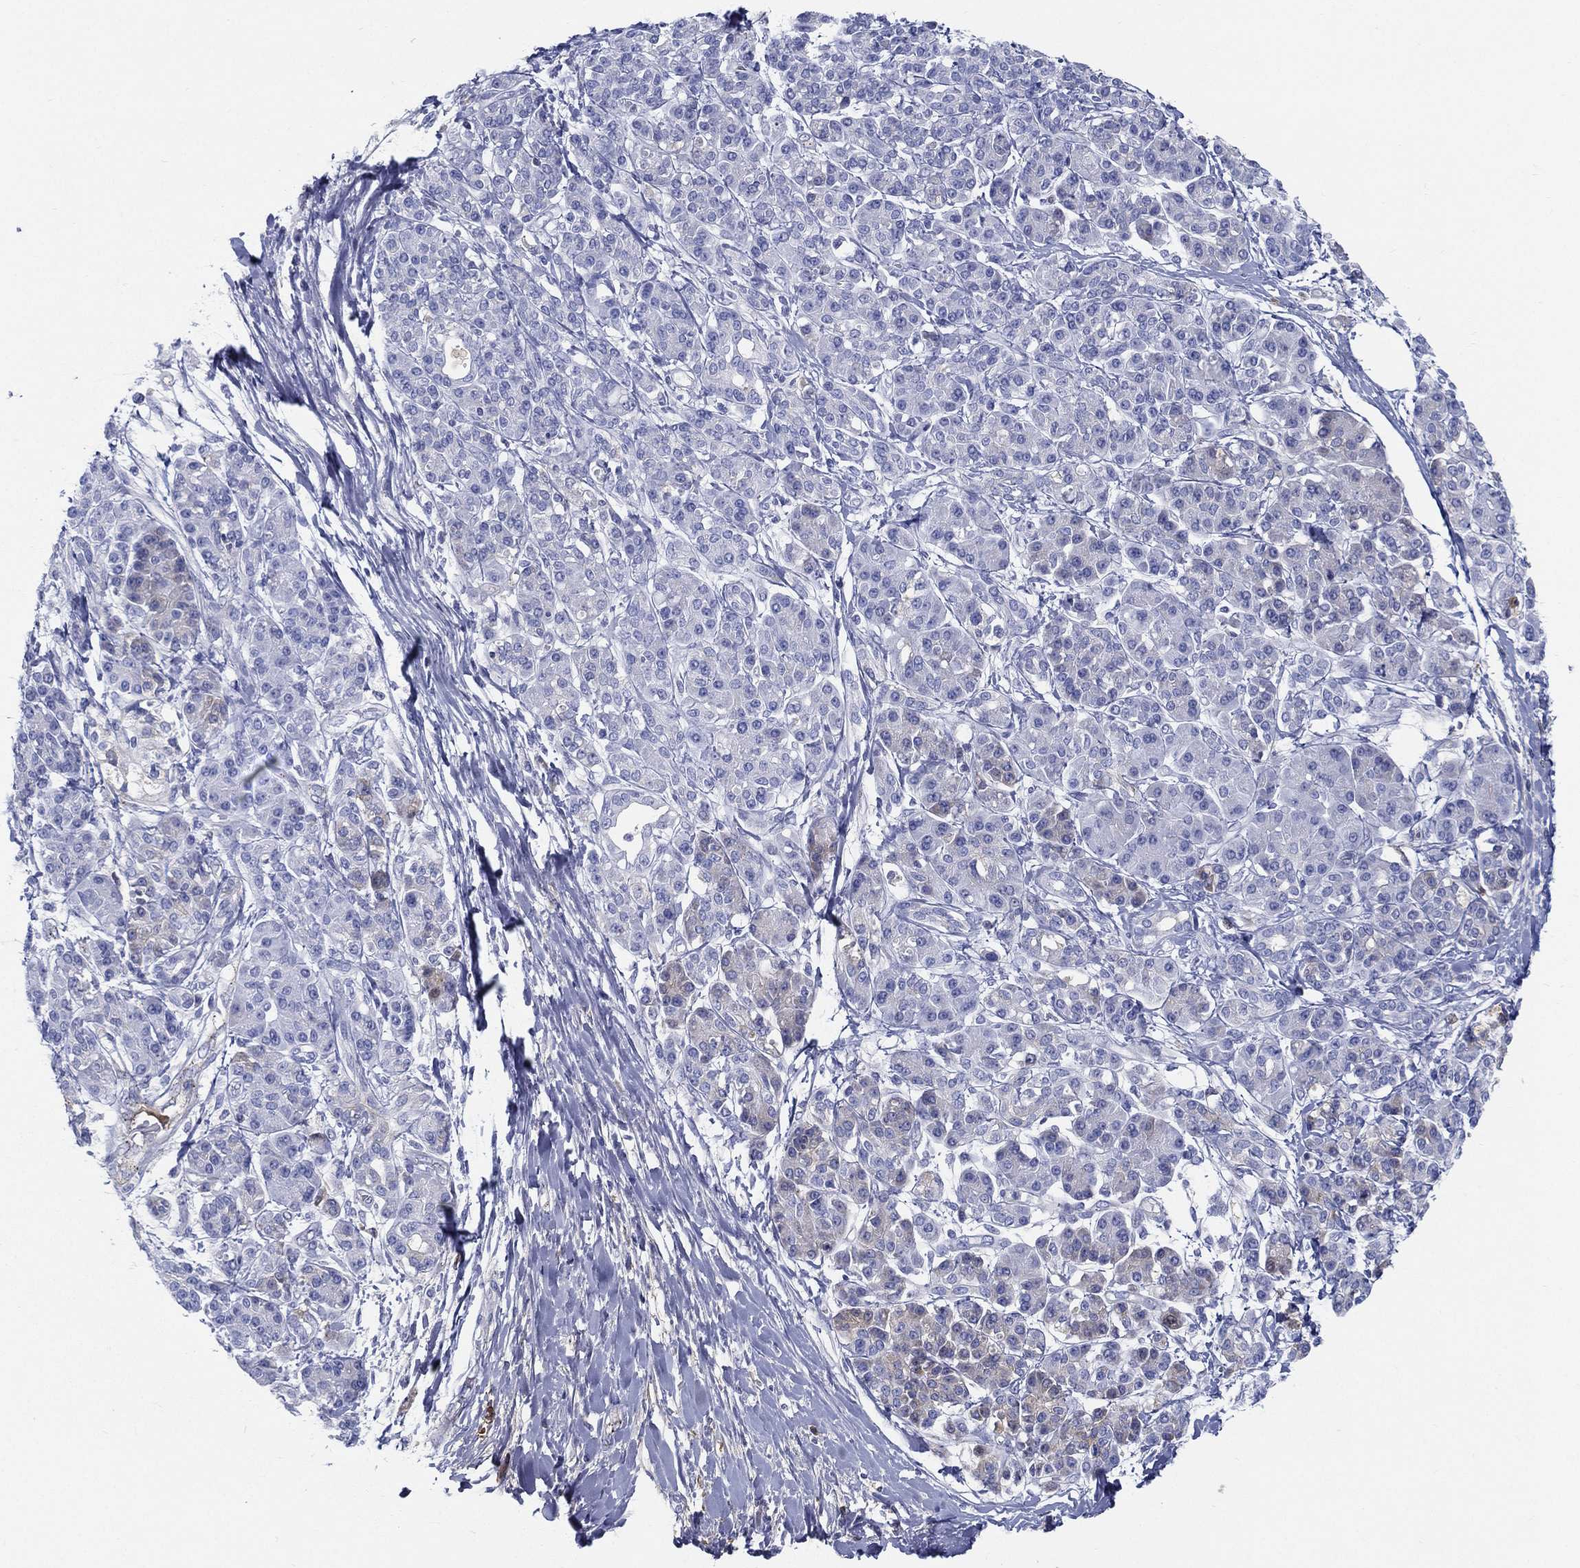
{"staining": {"intensity": "negative", "quantity": "none", "location": "none"}, "tissue": "pancreatic cancer", "cell_type": "Tumor cells", "image_type": "cancer", "snomed": [{"axis": "morphology", "description": "Adenocarcinoma, NOS"}, {"axis": "topography", "description": "Pancreas"}], "caption": "This is a image of immunohistochemistry (IHC) staining of pancreatic adenocarcinoma, which shows no expression in tumor cells.", "gene": "IFNB1", "patient": {"sex": "female", "age": 56}}